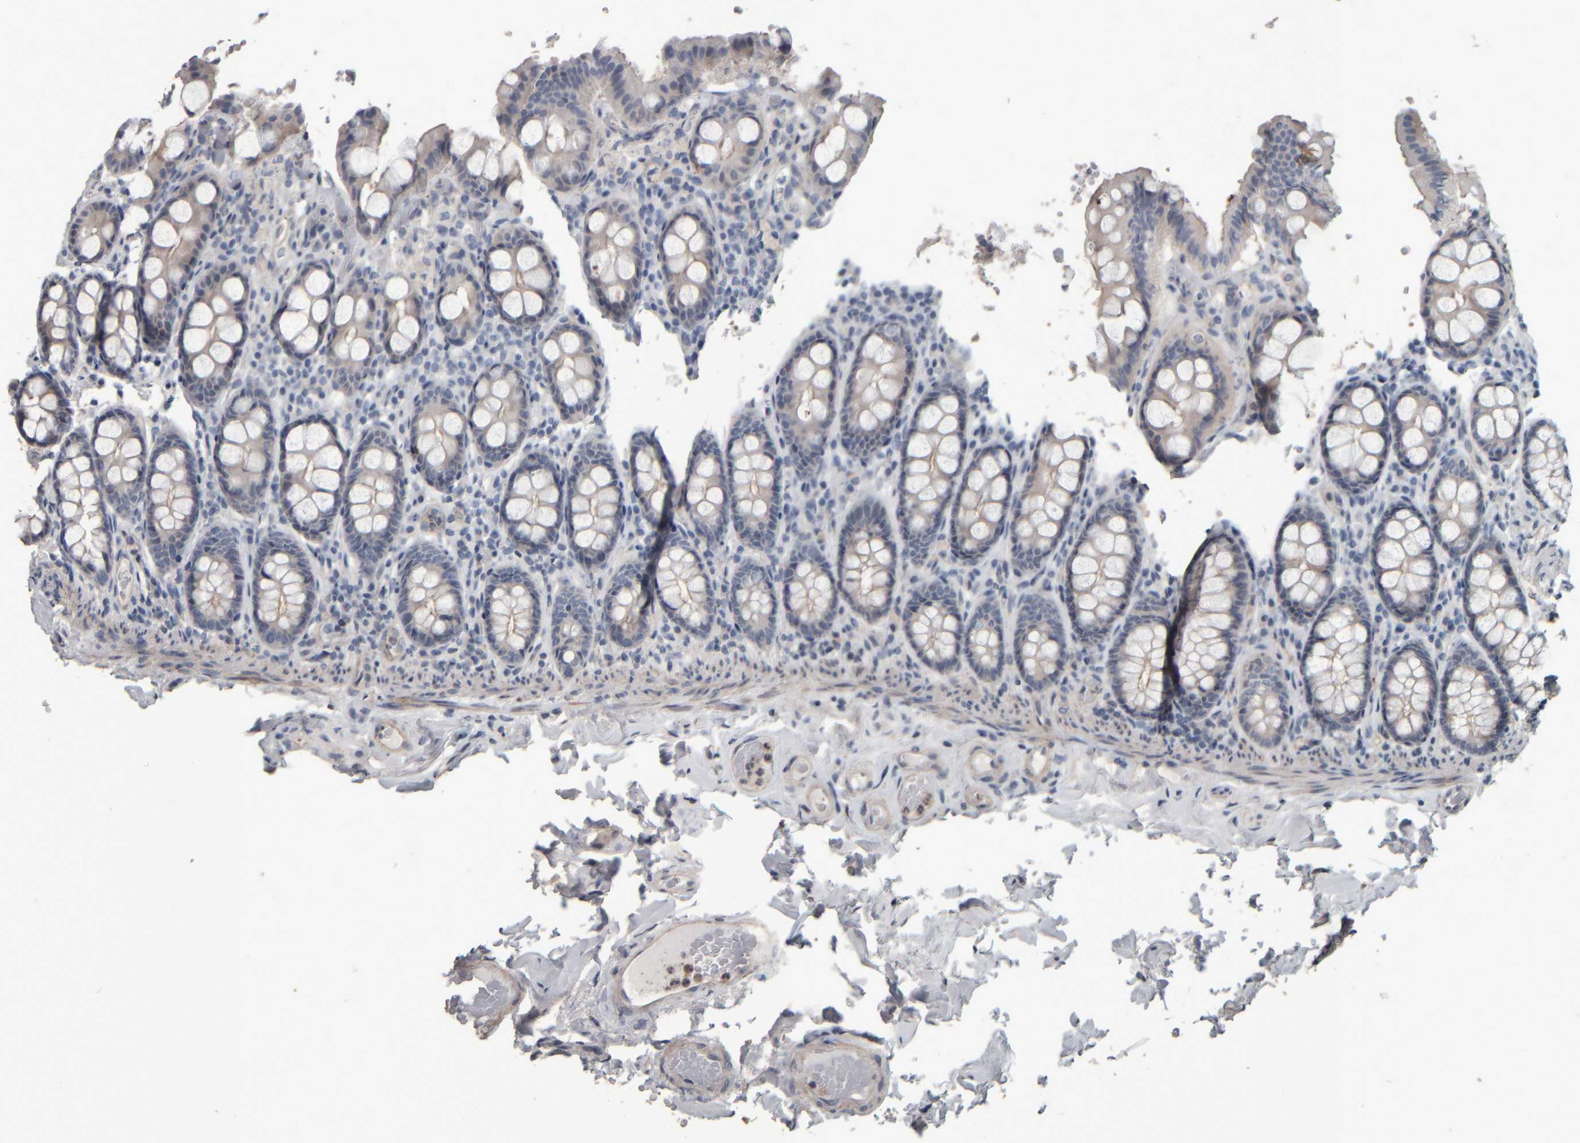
{"staining": {"intensity": "negative", "quantity": "none", "location": "none"}, "tissue": "colon", "cell_type": "Endothelial cells", "image_type": "normal", "snomed": [{"axis": "morphology", "description": "Normal tissue, NOS"}, {"axis": "topography", "description": "Colon"}, {"axis": "topography", "description": "Peripheral nerve tissue"}], "caption": "High magnification brightfield microscopy of unremarkable colon stained with DAB (3,3'-diaminobenzidine) (brown) and counterstained with hematoxylin (blue): endothelial cells show no significant positivity. Brightfield microscopy of IHC stained with DAB (brown) and hematoxylin (blue), captured at high magnification.", "gene": "CAVIN4", "patient": {"sex": "female", "age": 61}}